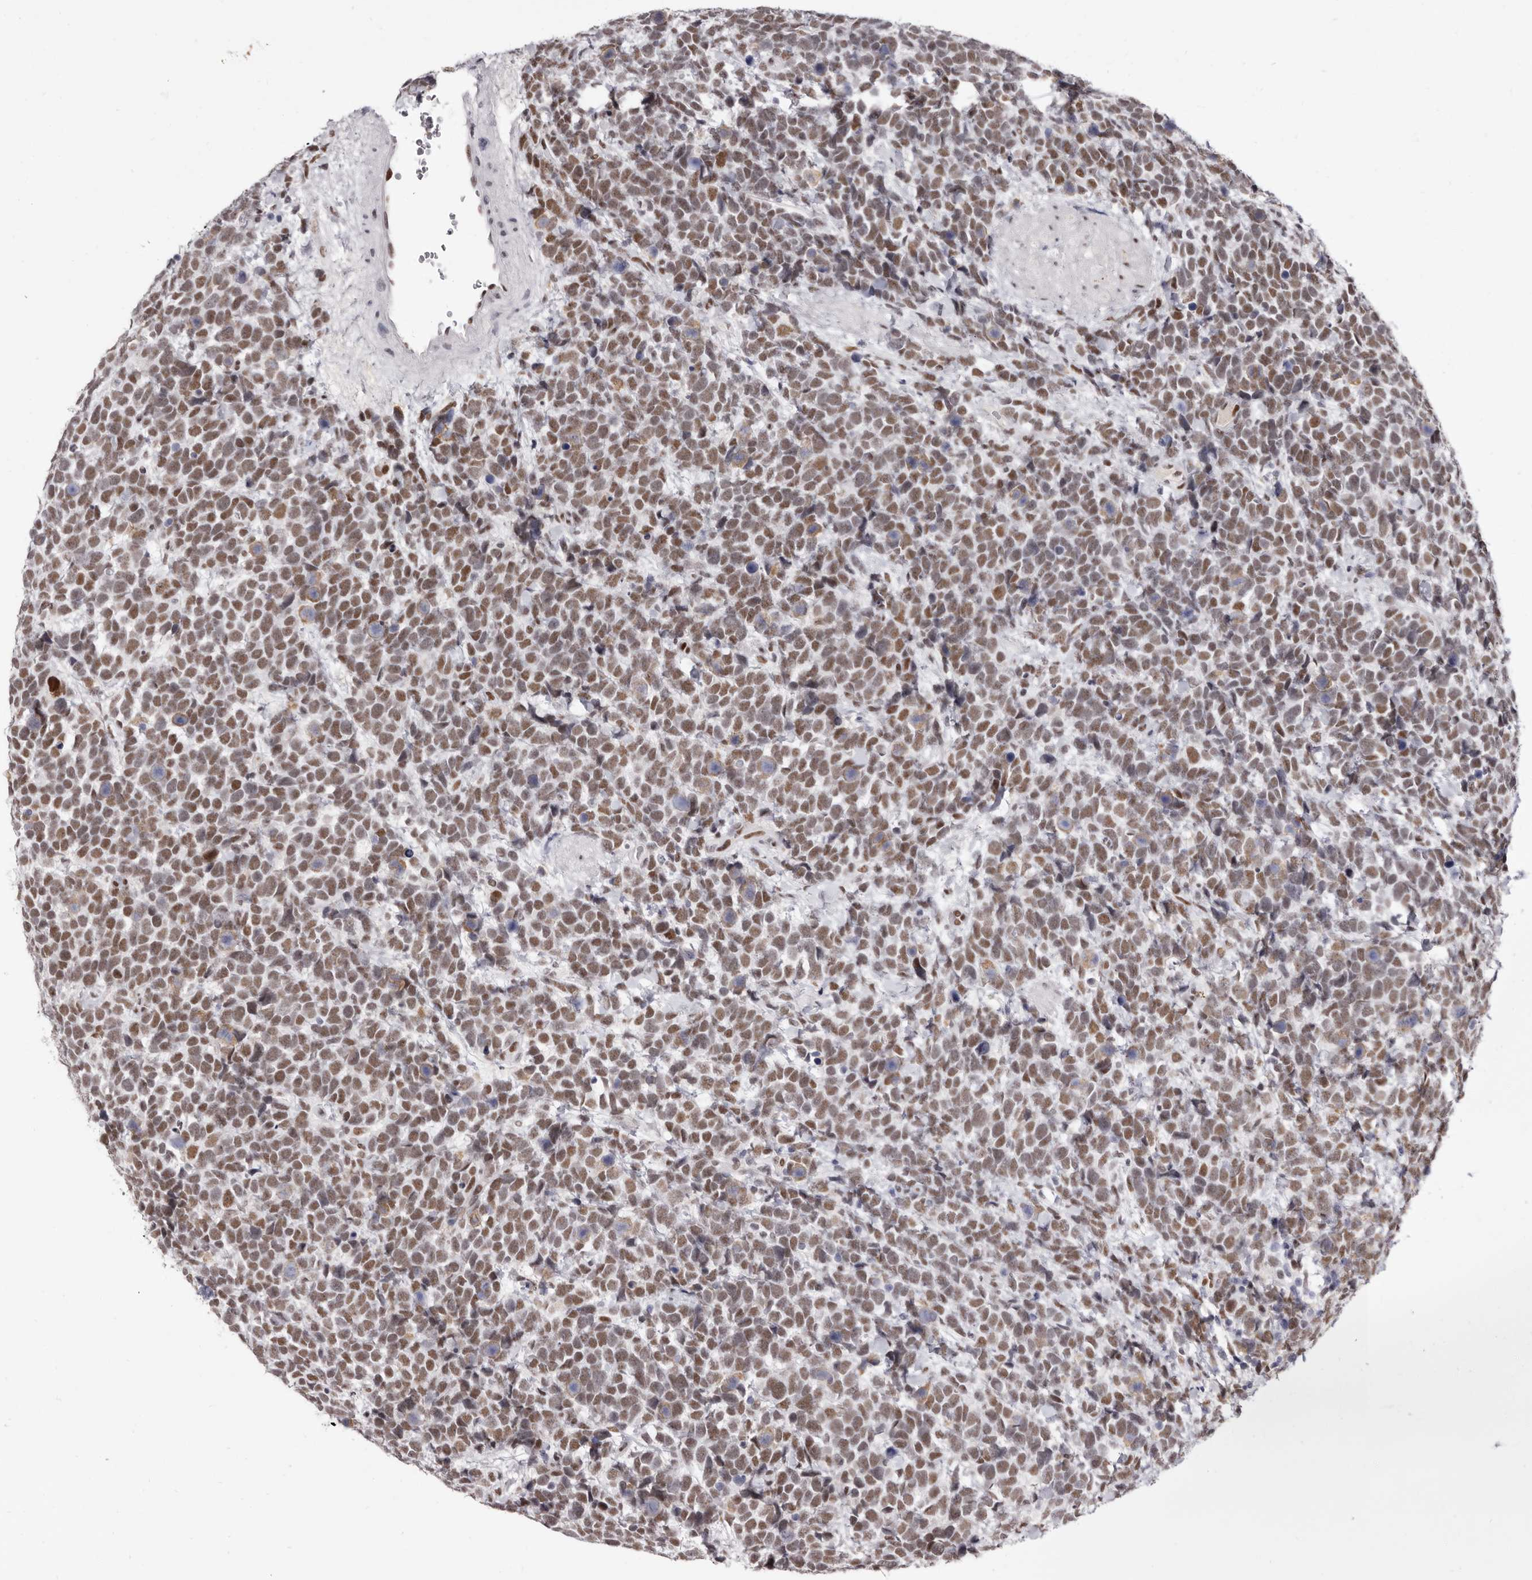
{"staining": {"intensity": "moderate", "quantity": ">75%", "location": "nuclear"}, "tissue": "urothelial cancer", "cell_type": "Tumor cells", "image_type": "cancer", "snomed": [{"axis": "morphology", "description": "Urothelial carcinoma, High grade"}, {"axis": "topography", "description": "Urinary bladder"}], "caption": "An immunohistochemistry (IHC) micrograph of tumor tissue is shown. Protein staining in brown highlights moderate nuclear positivity in urothelial cancer within tumor cells. The protein of interest is shown in brown color, while the nuclei are stained blue.", "gene": "ZNF326", "patient": {"sex": "female", "age": 82}}